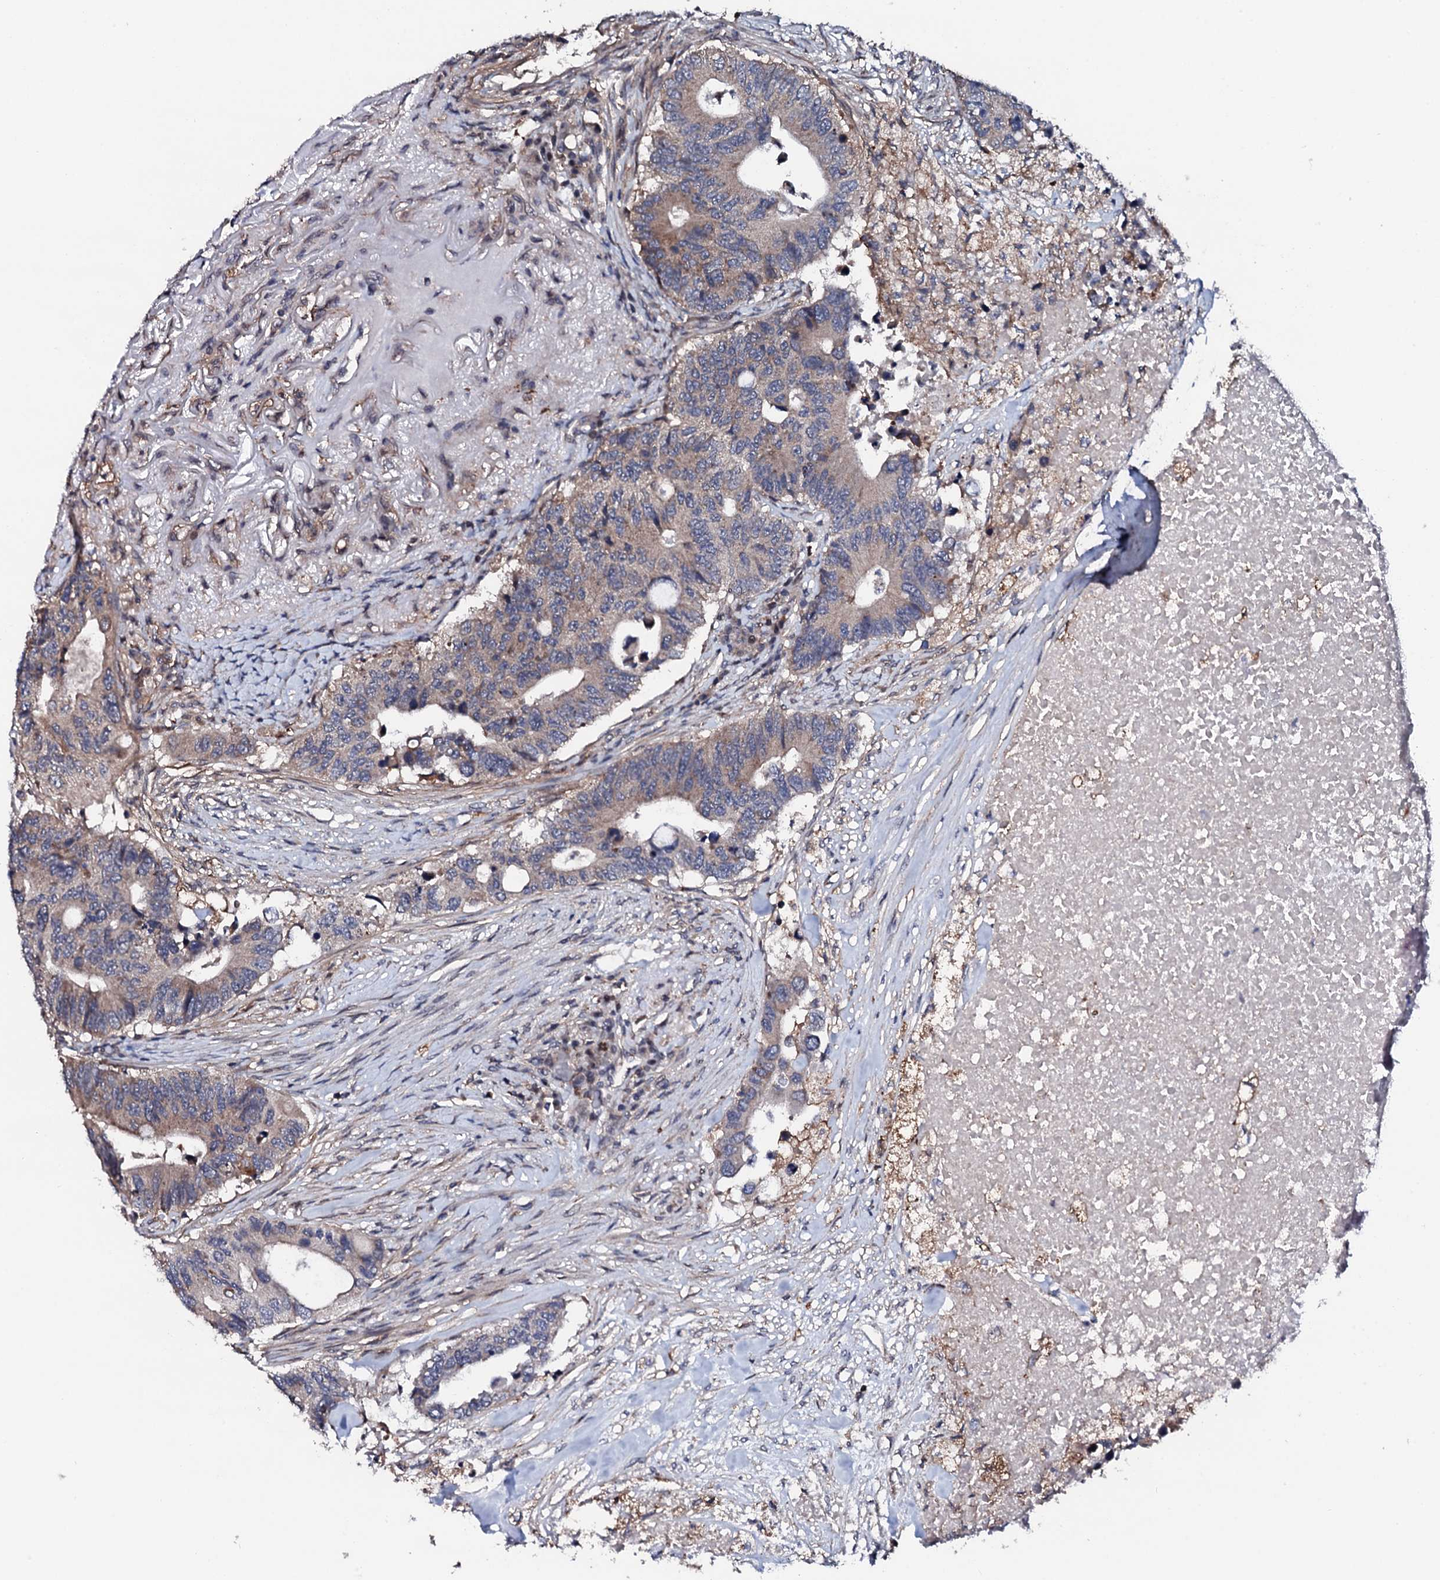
{"staining": {"intensity": "weak", "quantity": "<25%", "location": "cytoplasmic/membranous"}, "tissue": "colorectal cancer", "cell_type": "Tumor cells", "image_type": "cancer", "snomed": [{"axis": "morphology", "description": "Adenocarcinoma, NOS"}, {"axis": "topography", "description": "Colon"}], "caption": "Protein analysis of colorectal adenocarcinoma displays no significant positivity in tumor cells.", "gene": "EDC3", "patient": {"sex": "male", "age": 71}}